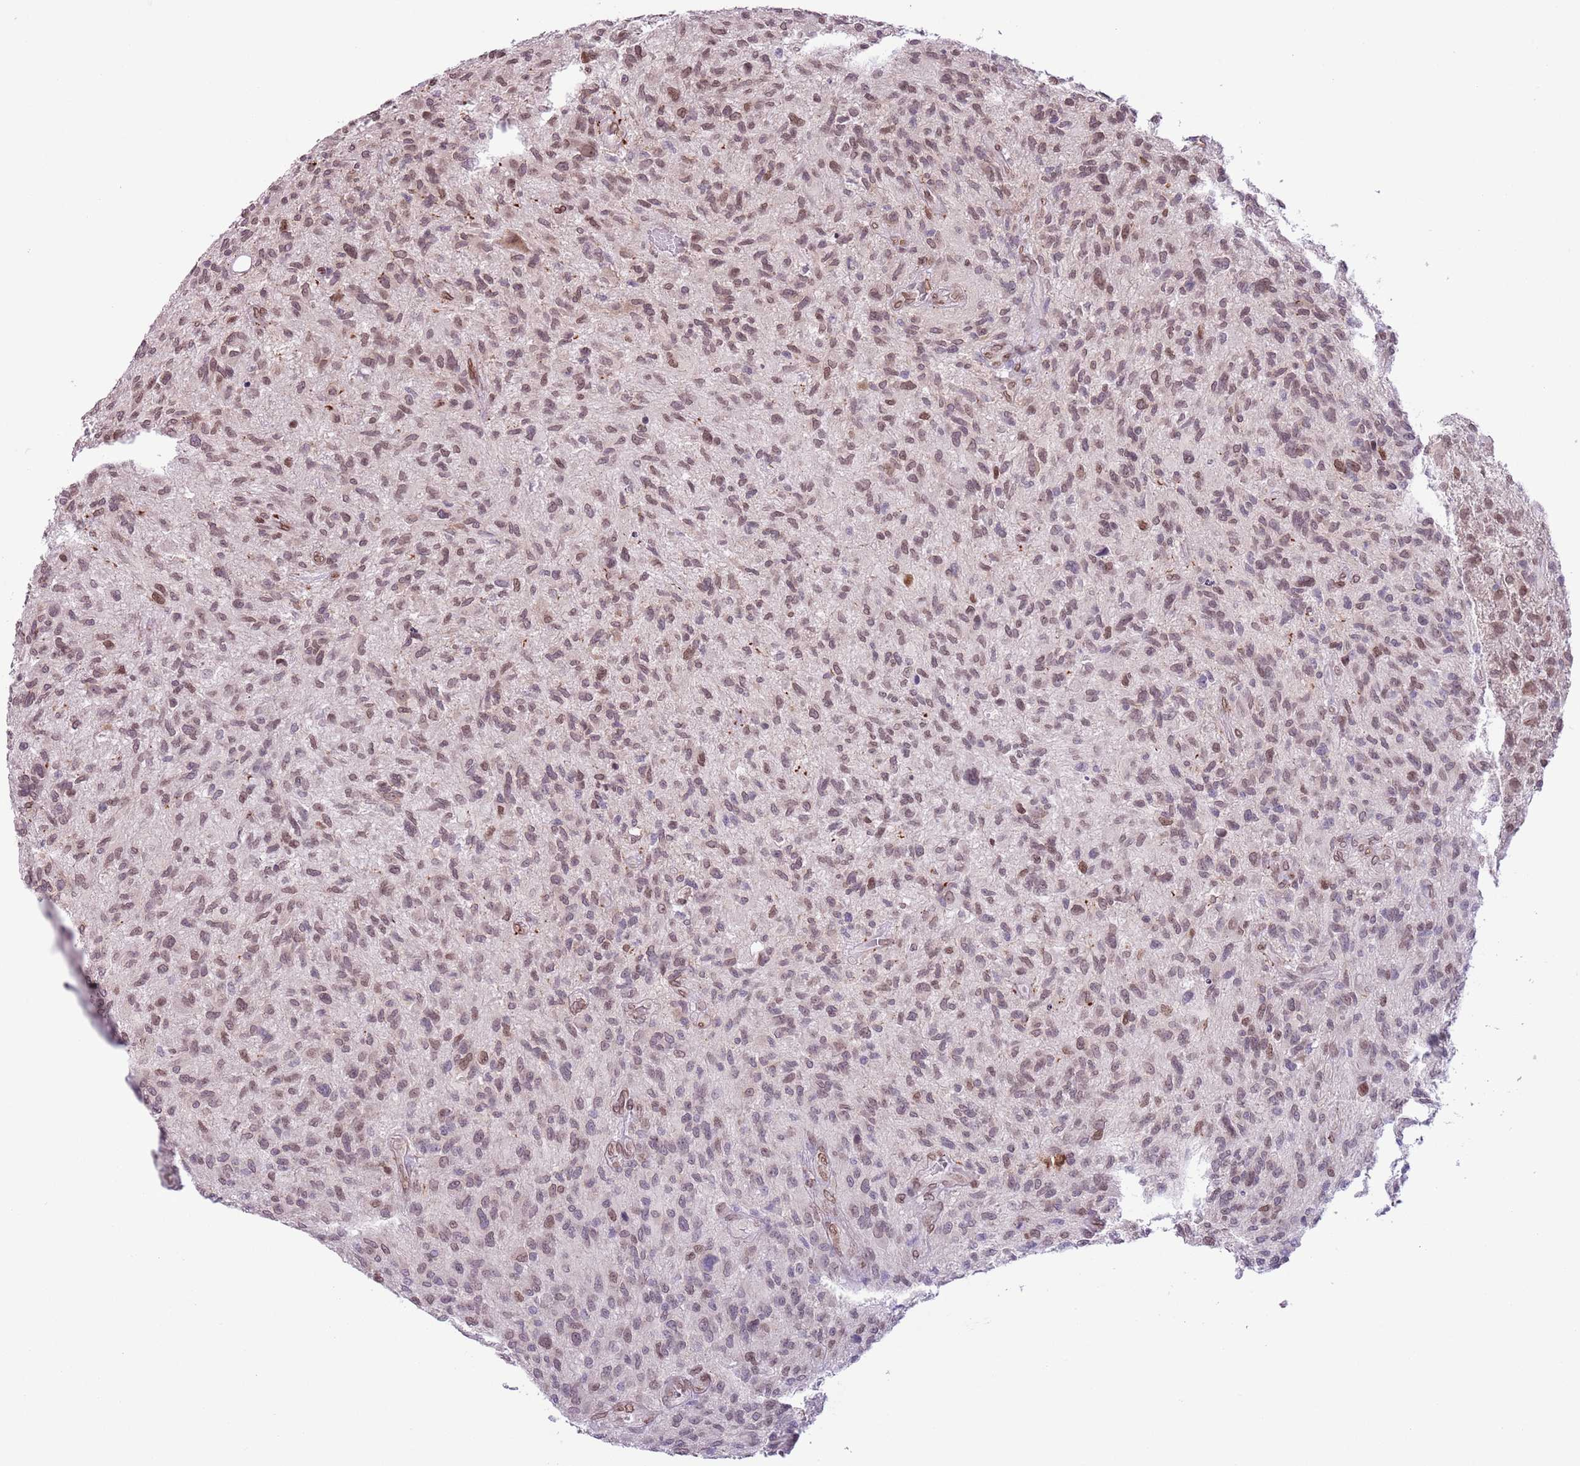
{"staining": {"intensity": "moderate", "quantity": ">75%", "location": "cytoplasmic/membranous,nuclear"}, "tissue": "glioma", "cell_type": "Tumor cells", "image_type": "cancer", "snomed": [{"axis": "morphology", "description": "Glioma, malignant, High grade"}, {"axis": "topography", "description": "Brain"}], "caption": "A medium amount of moderate cytoplasmic/membranous and nuclear expression is present in approximately >75% of tumor cells in glioma tissue.", "gene": "ZGLP1", "patient": {"sex": "male", "age": 47}}